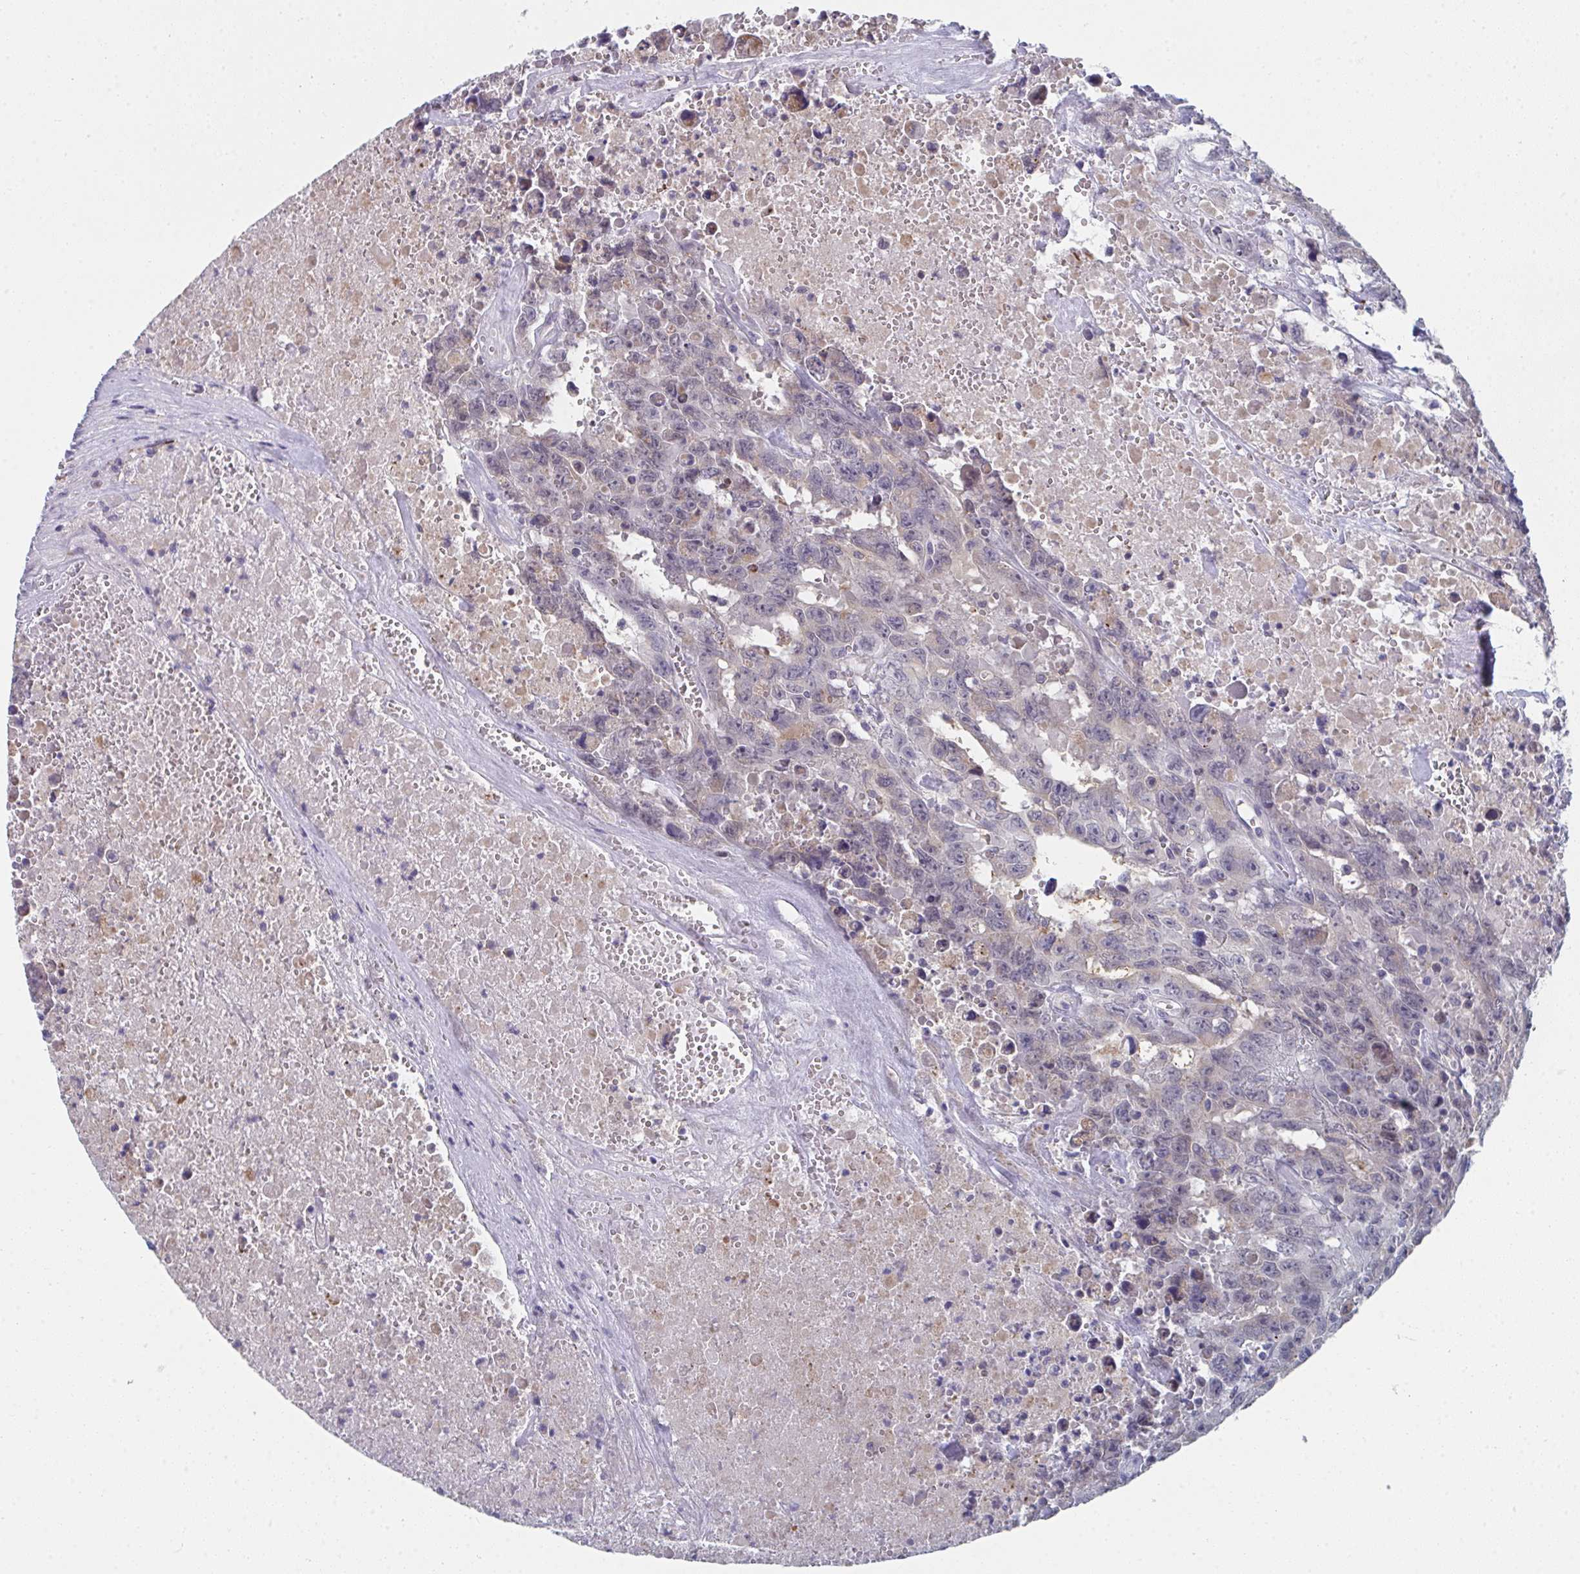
{"staining": {"intensity": "negative", "quantity": "none", "location": "none"}, "tissue": "testis cancer", "cell_type": "Tumor cells", "image_type": "cancer", "snomed": [{"axis": "morphology", "description": "Carcinoma, Embryonal, NOS"}, {"axis": "topography", "description": "Testis"}], "caption": "Micrograph shows no protein expression in tumor cells of testis cancer tissue.", "gene": "VWDE", "patient": {"sex": "male", "age": 24}}